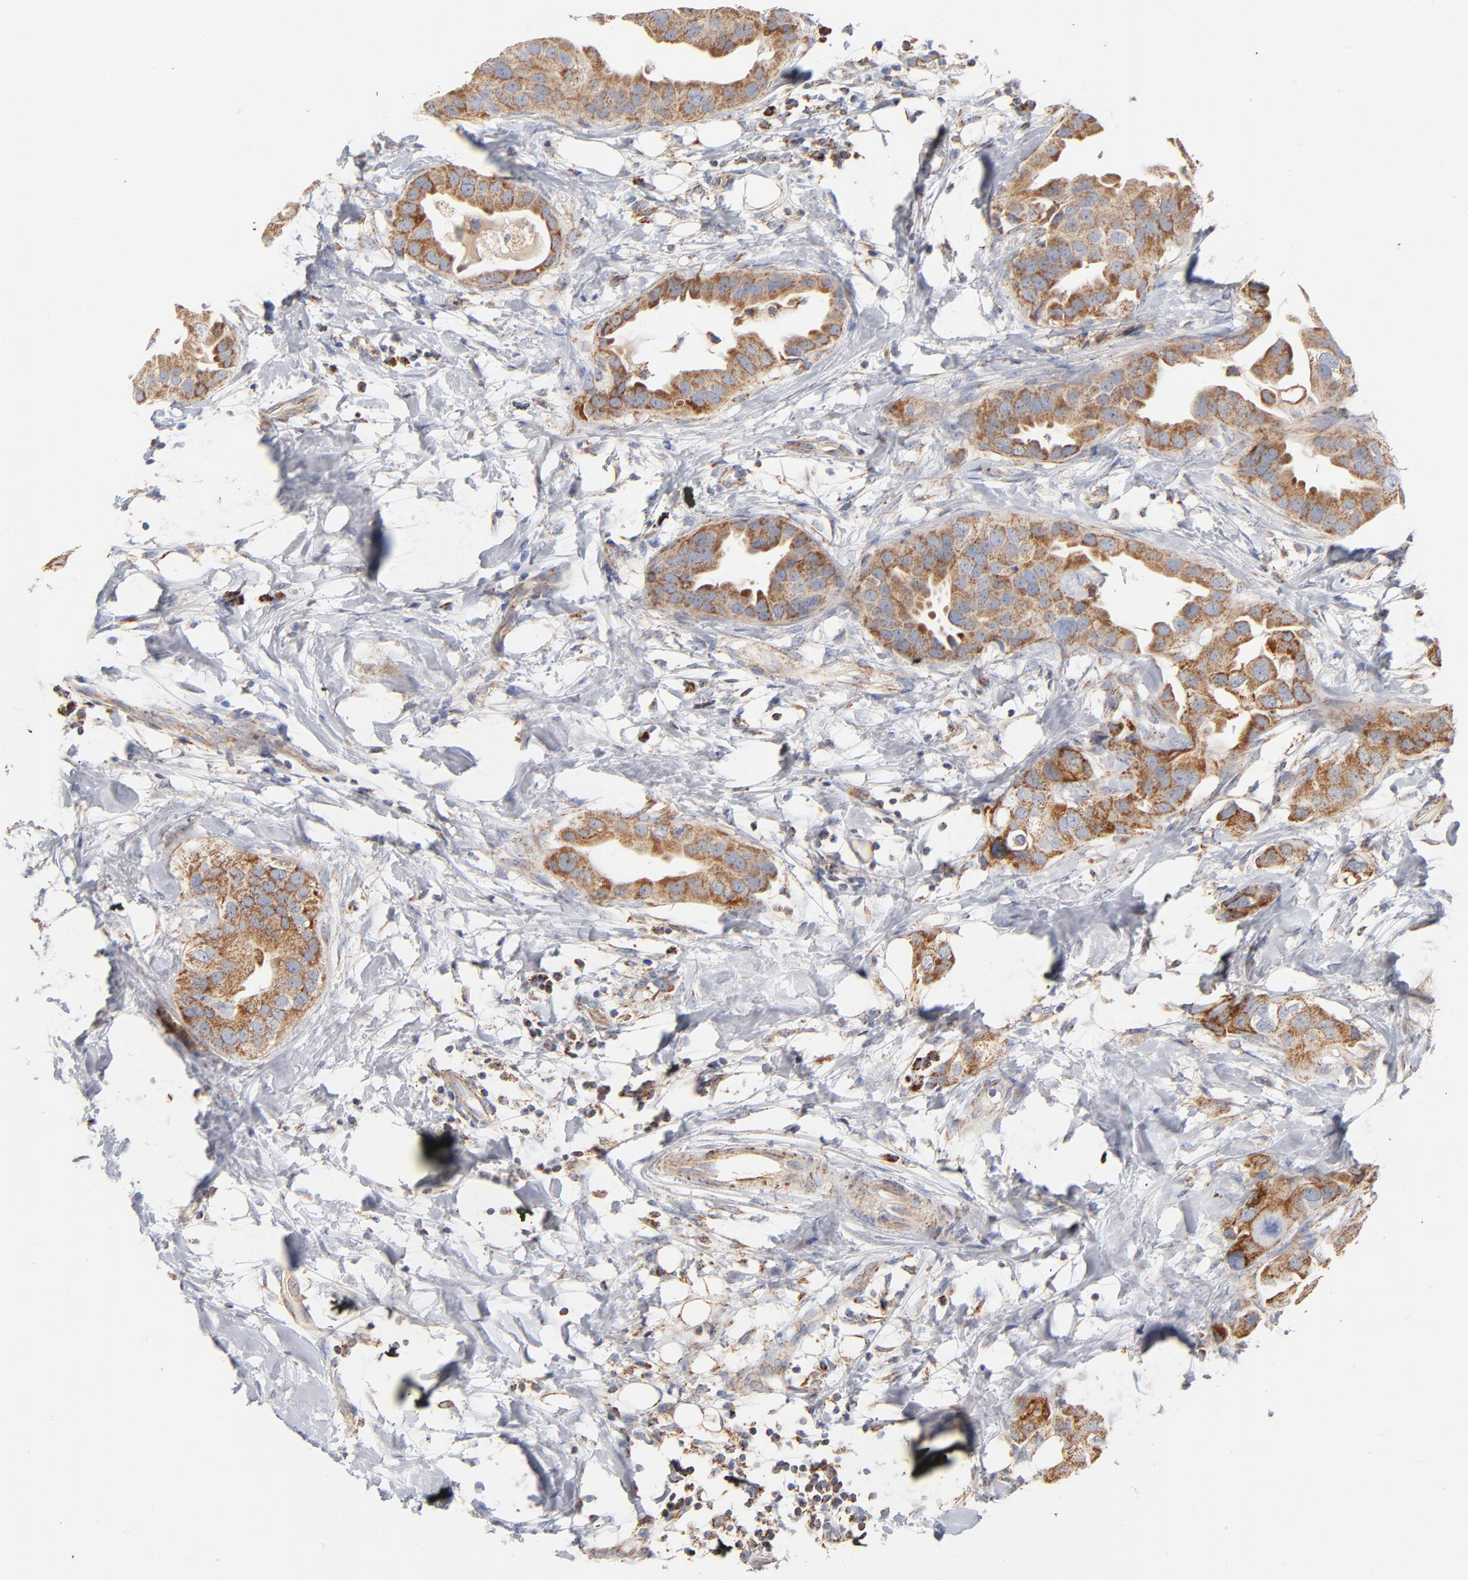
{"staining": {"intensity": "moderate", "quantity": ">75%", "location": "cytoplasmic/membranous"}, "tissue": "breast cancer", "cell_type": "Tumor cells", "image_type": "cancer", "snomed": [{"axis": "morphology", "description": "Duct carcinoma"}, {"axis": "topography", "description": "Breast"}], "caption": "Invasive ductal carcinoma (breast) tissue exhibits moderate cytoplasmic/membranous staining in approximately >75% of tumor cells", "gene": "UQCRC1", "patient": {"sex": "female", "age": 40}}